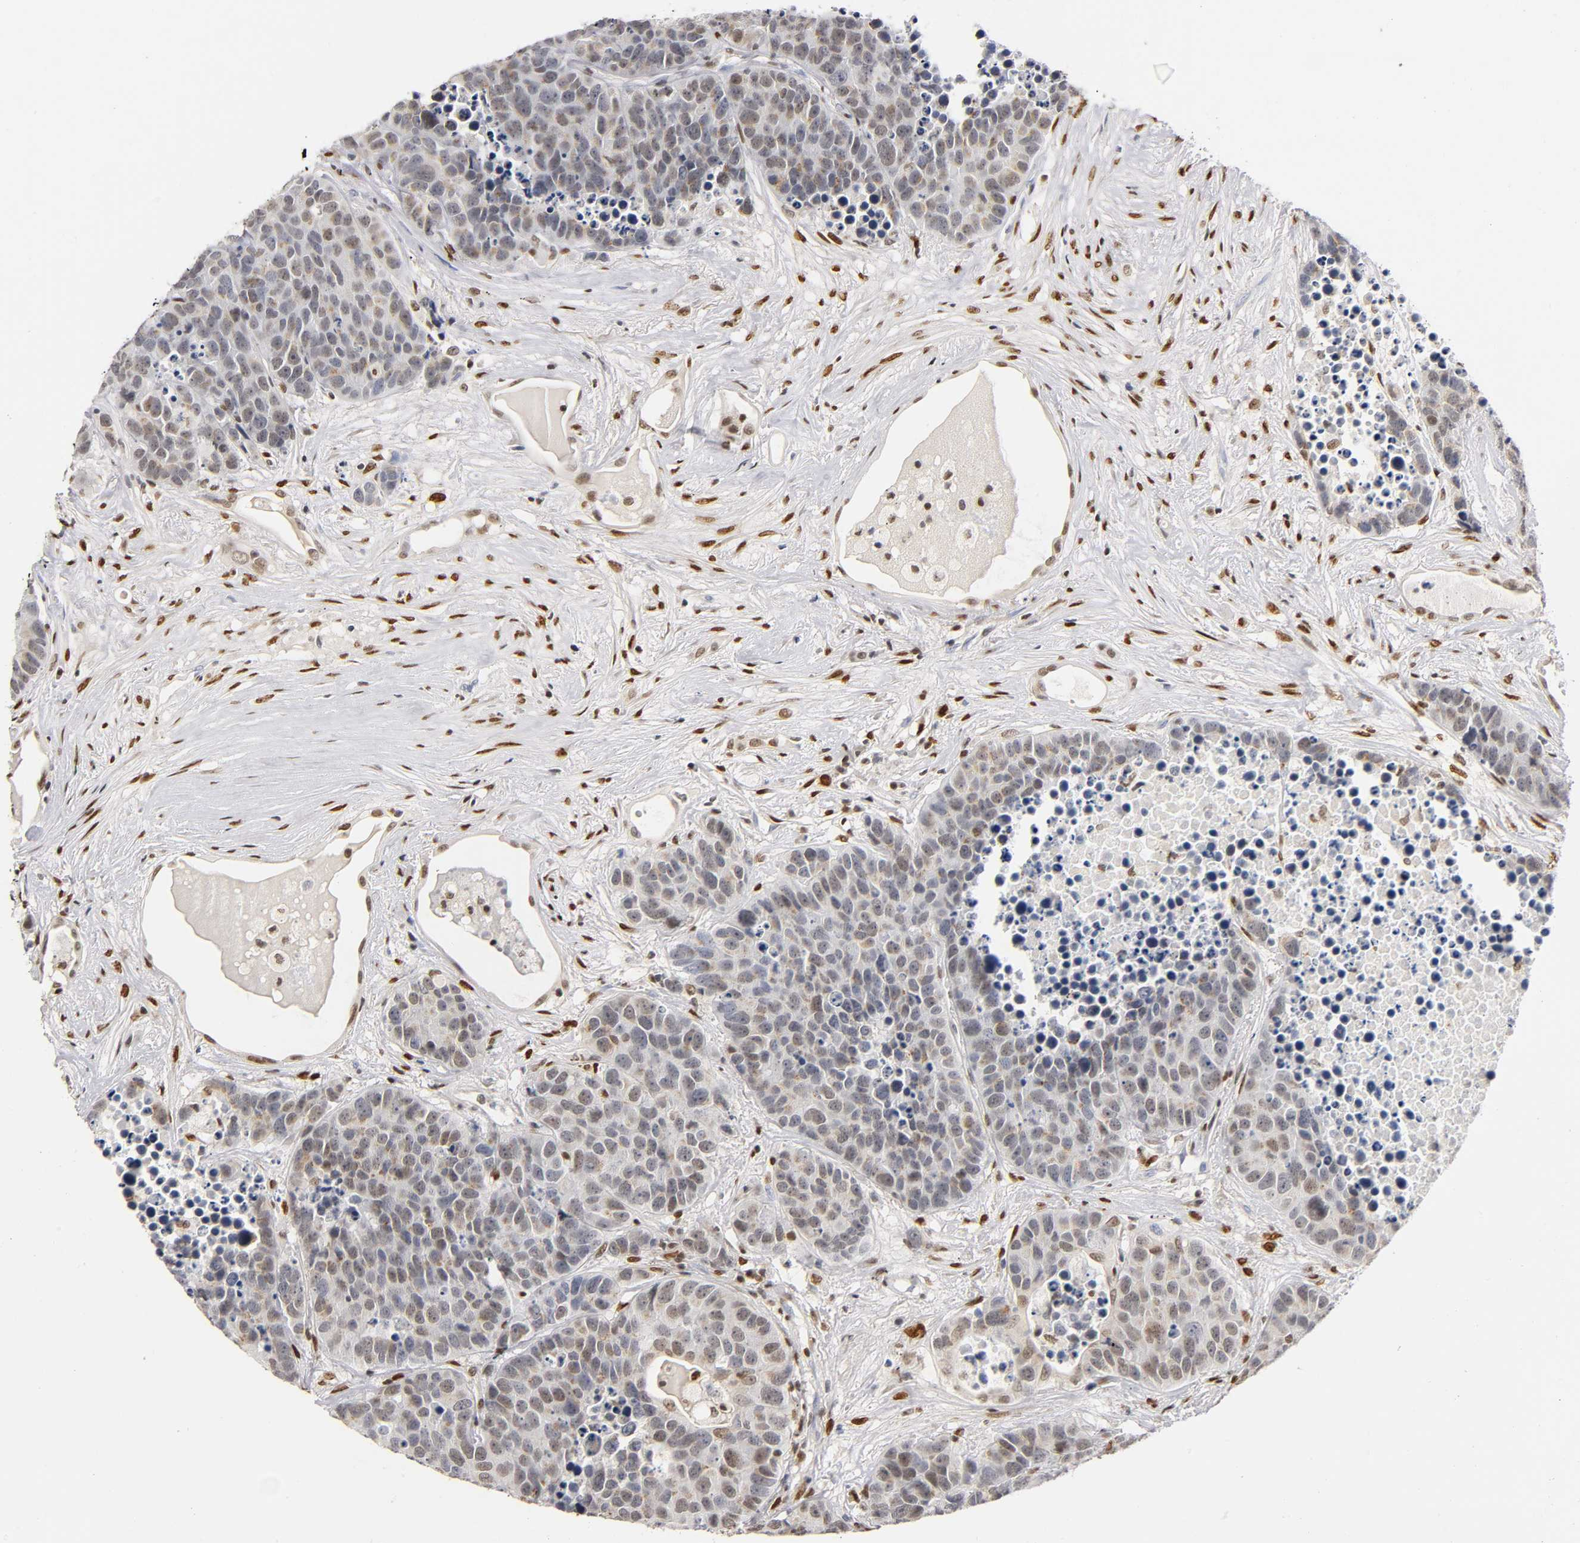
{"staining": {"intensity": "weak", "quantity": "25%-75%", "location": "cytoplasmic/membranous,nuclear"}, "tissue": "carcinoid", "cell_type": "Tumor cells", "image_type": "cancer", "snomed": [{"axis": "morphology", "description": "Carcinoid, malignant, NOS"}, {"axis": "topography", "description": "Lung"}], "caption": "A photomicrograph of human carcinoid stained for a protein demonstrates weak cytoplasmic/membranous and nuclear brown staining in tumor cells.", "gene": "RUNX1", "patient": {"sex": "male", "age": 60}}